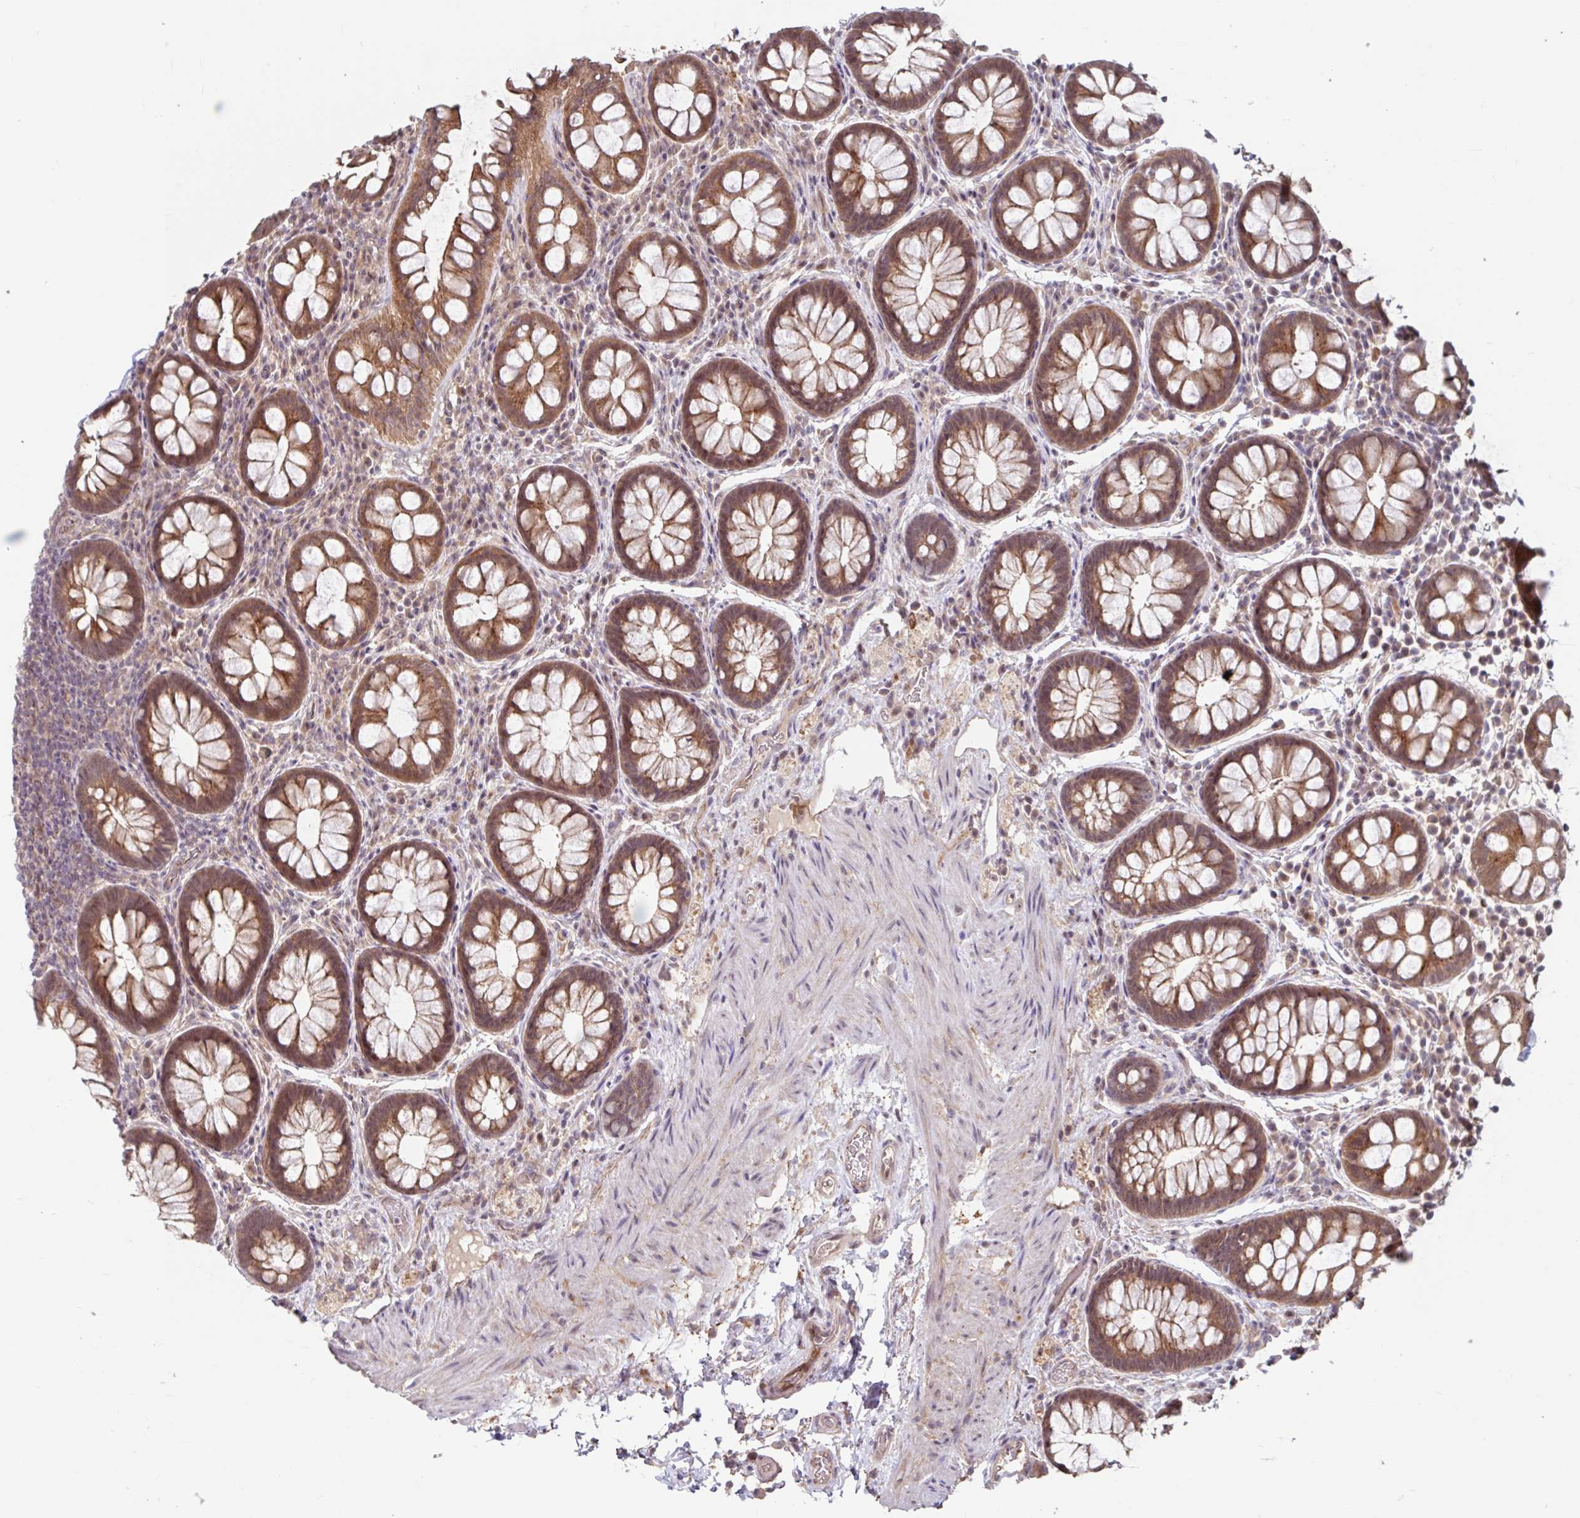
{"staining": {"intensity": "moderate", "quantity": ">75%", "location": "cytoplasmic/membranous,nuclear"}, "tissue": "rectum", "cell_type": "Glandular cells", "image_type": "normal", "snomed": [{"axis": "morphology", "description": "Normal tissue, NOS"}, {"axis": "topography", "description": "Rectum"}], "caption": "This micrograph shows immunohistochemistry staining of benign rectum, with medium moderate cytoplasmic/membranous,nuclear staining in about >75% of glandular cells.", "gene": "STYXL1", "patient": {"sex": "female", "age": 69}}